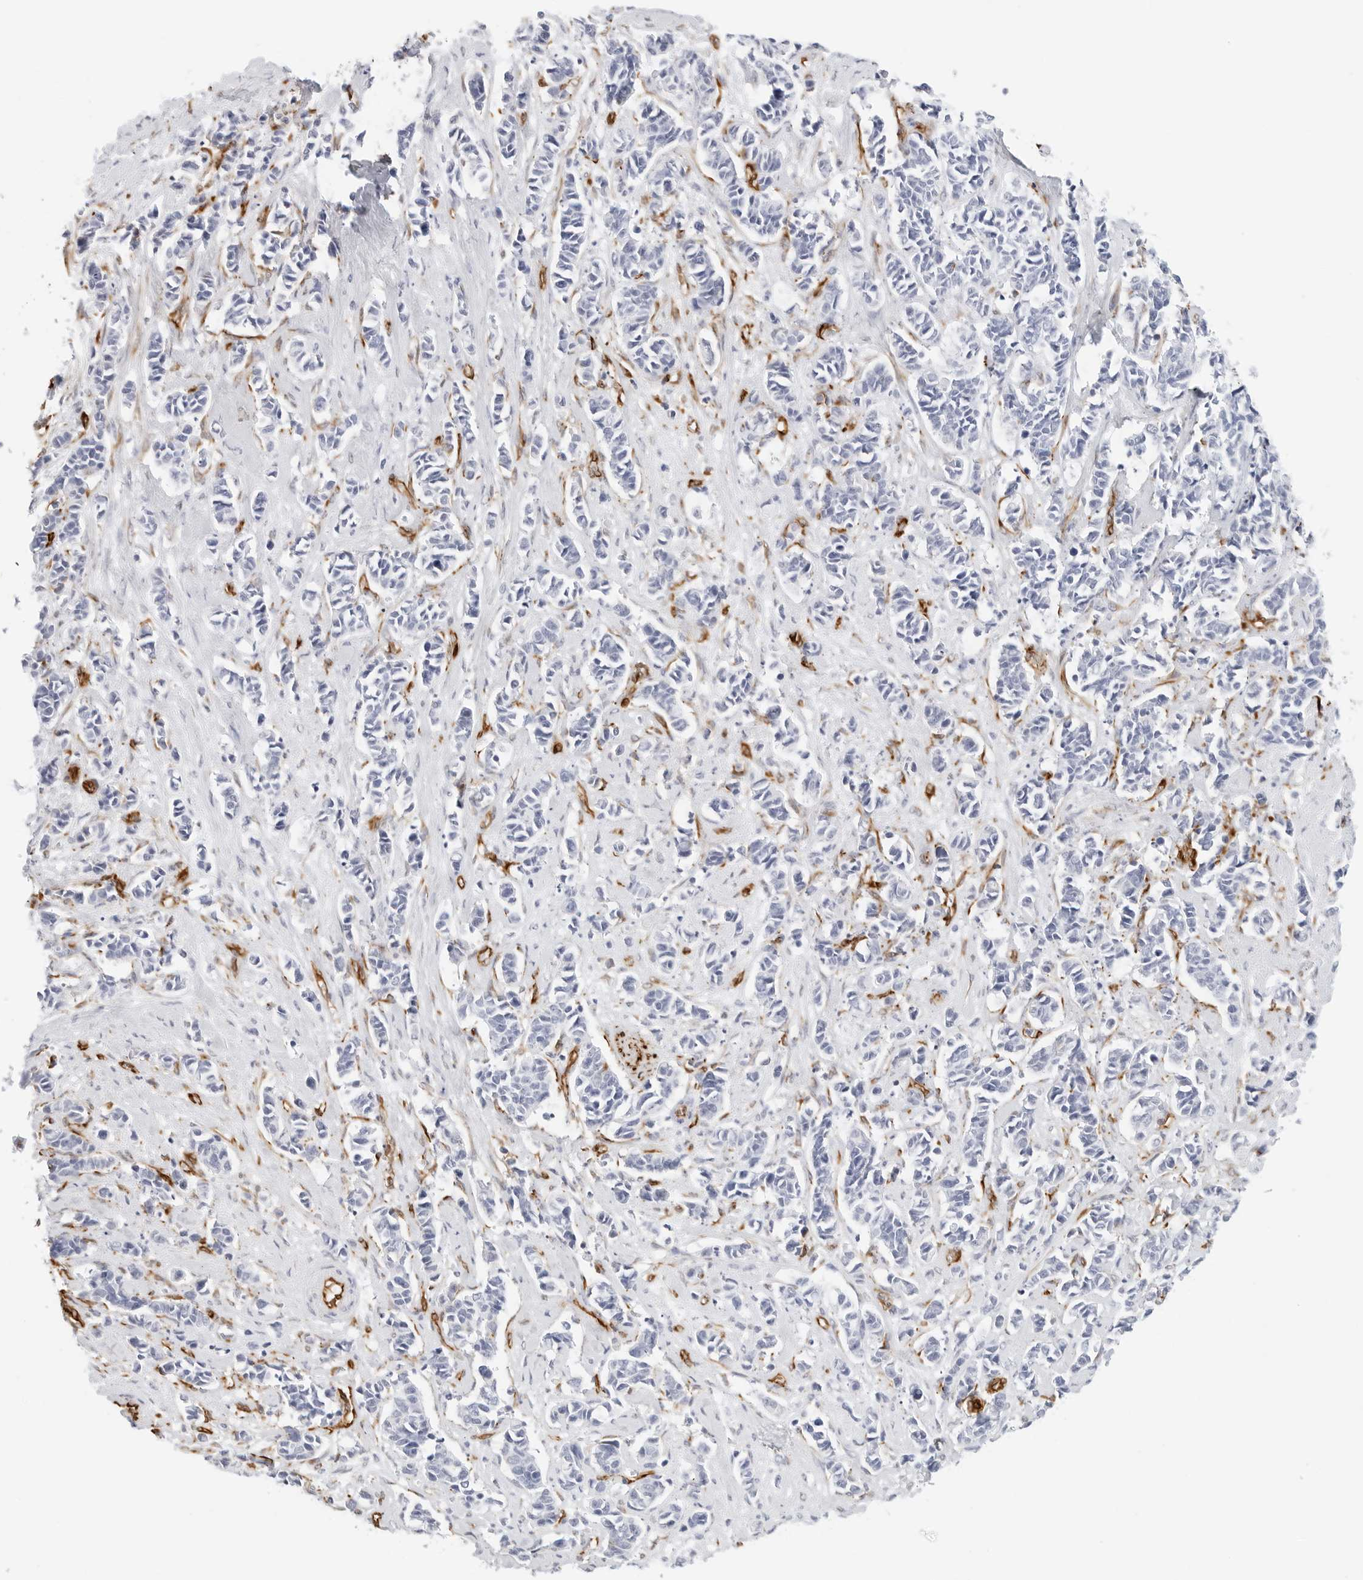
{"staining": {"intensity": "negative", "quantity": "none", "location": "none"}, "tissue": "cervical cancer", "cell_type": "Tumor cells", "image_type": "cancer", "snomed": [{"axis": "morphology", "description": "Normal tissue, NOS"}, {"axis": "morphology", "description": "Squamous cell carcinoma, NOS"}, {"axis": "topography", "description": "Cervix"}], "caption": "Tumor cells are negative for protein expression in human cervical cancer (squamous cell carcinoma).", "gene": "NES", "patient": {"sex": "female", "age": 35}}